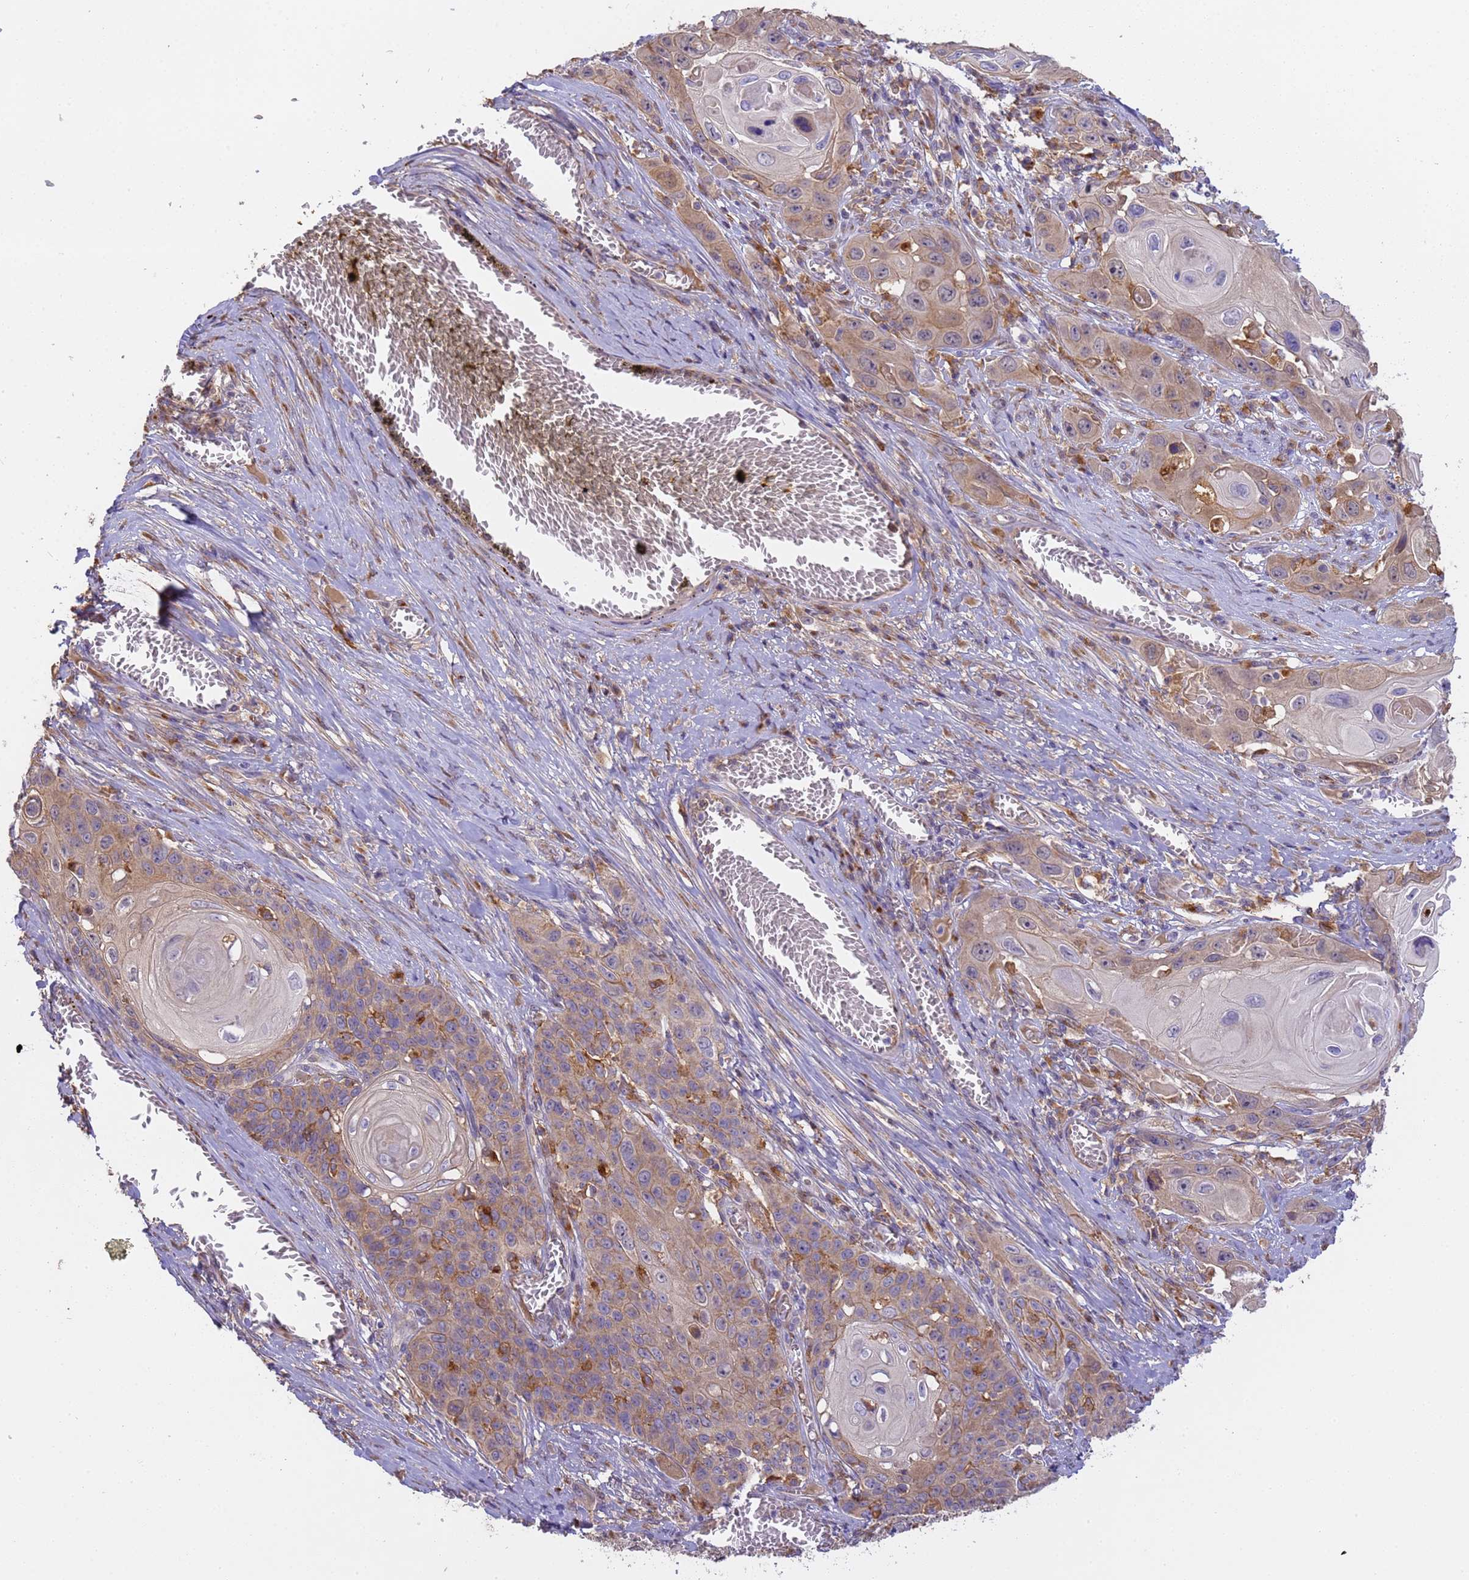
{"staining": {"intensity": "weak", "quantity": "25%-75%", "location": "cytoplasmic/membranous"}, "tissue": "skin cancer", "cell_type": "Tumor cells", "image_type": "cancer", "snomed": [{"axis": "morphology", "description": "Squamous cell carcinoma, NOS"}, {"axis": "topography", "description": "Skin"}], "caption": "About 25%-75% of tumor cells in skin cancer demonstrate weak cytoplasmic/membranous protein positivity as visualized by brown immunohistochemical staining.", "gene": "M6PR", "patient": {"sex": "male", "age": 55}}